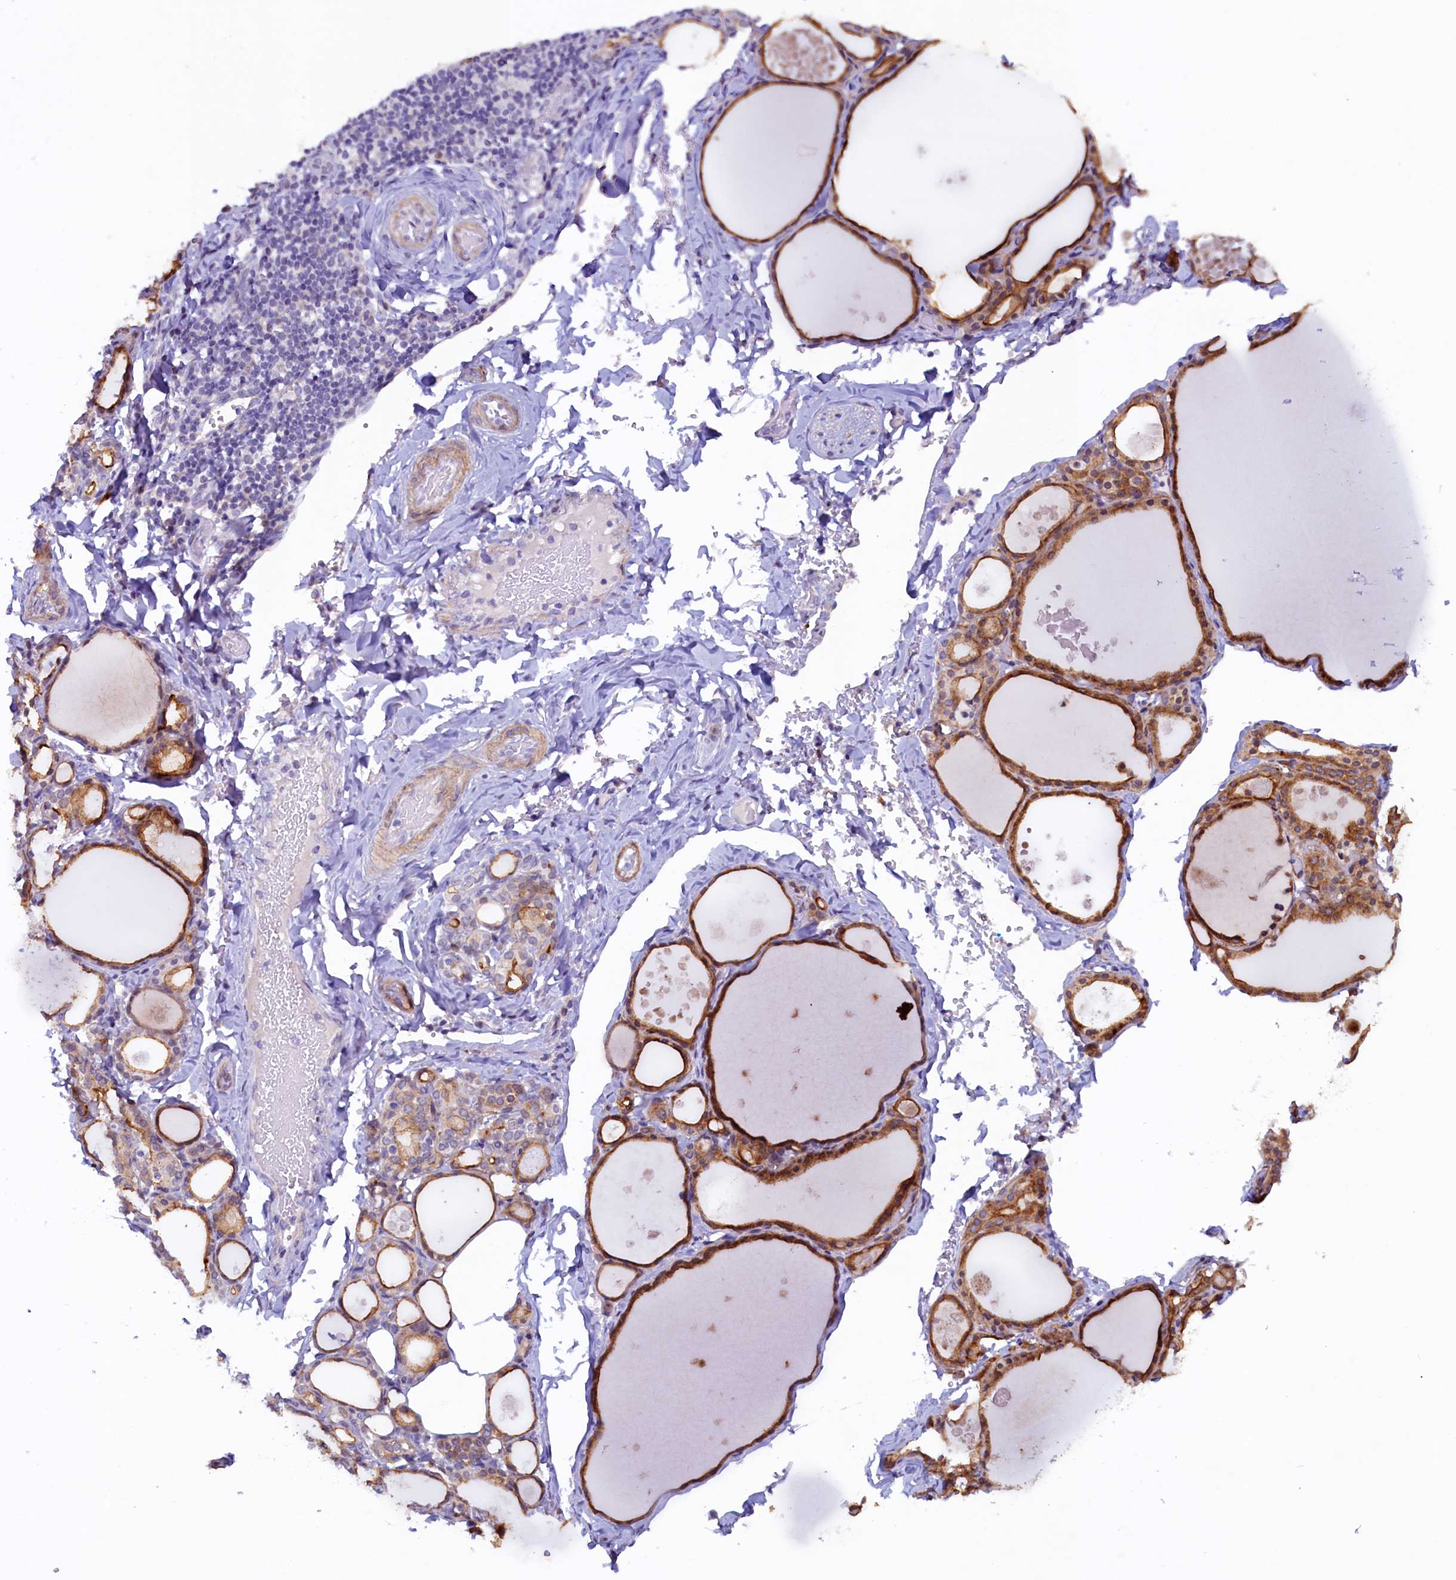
{"staining": {"intensity": "moderate", "quantity": ">75%", "location": "cytoplasmic/membranous"}, "tissue": "thyroid gland", "cell_type": "Glandular cells", "image_type": "normal", "snomed": [{"axis": "morphology", "description": "Normal tissue, NOS"}, {"axis": "topography", "description": "Thyroid gland"}], "caption": "Protein expression analysis of normal thyroid gland displays moderate cytoplasmic/membranous positivity in about >75% of glandular cells.", "gene": "PACSIN3", "patient": {"sex": "male", "age": 56}}